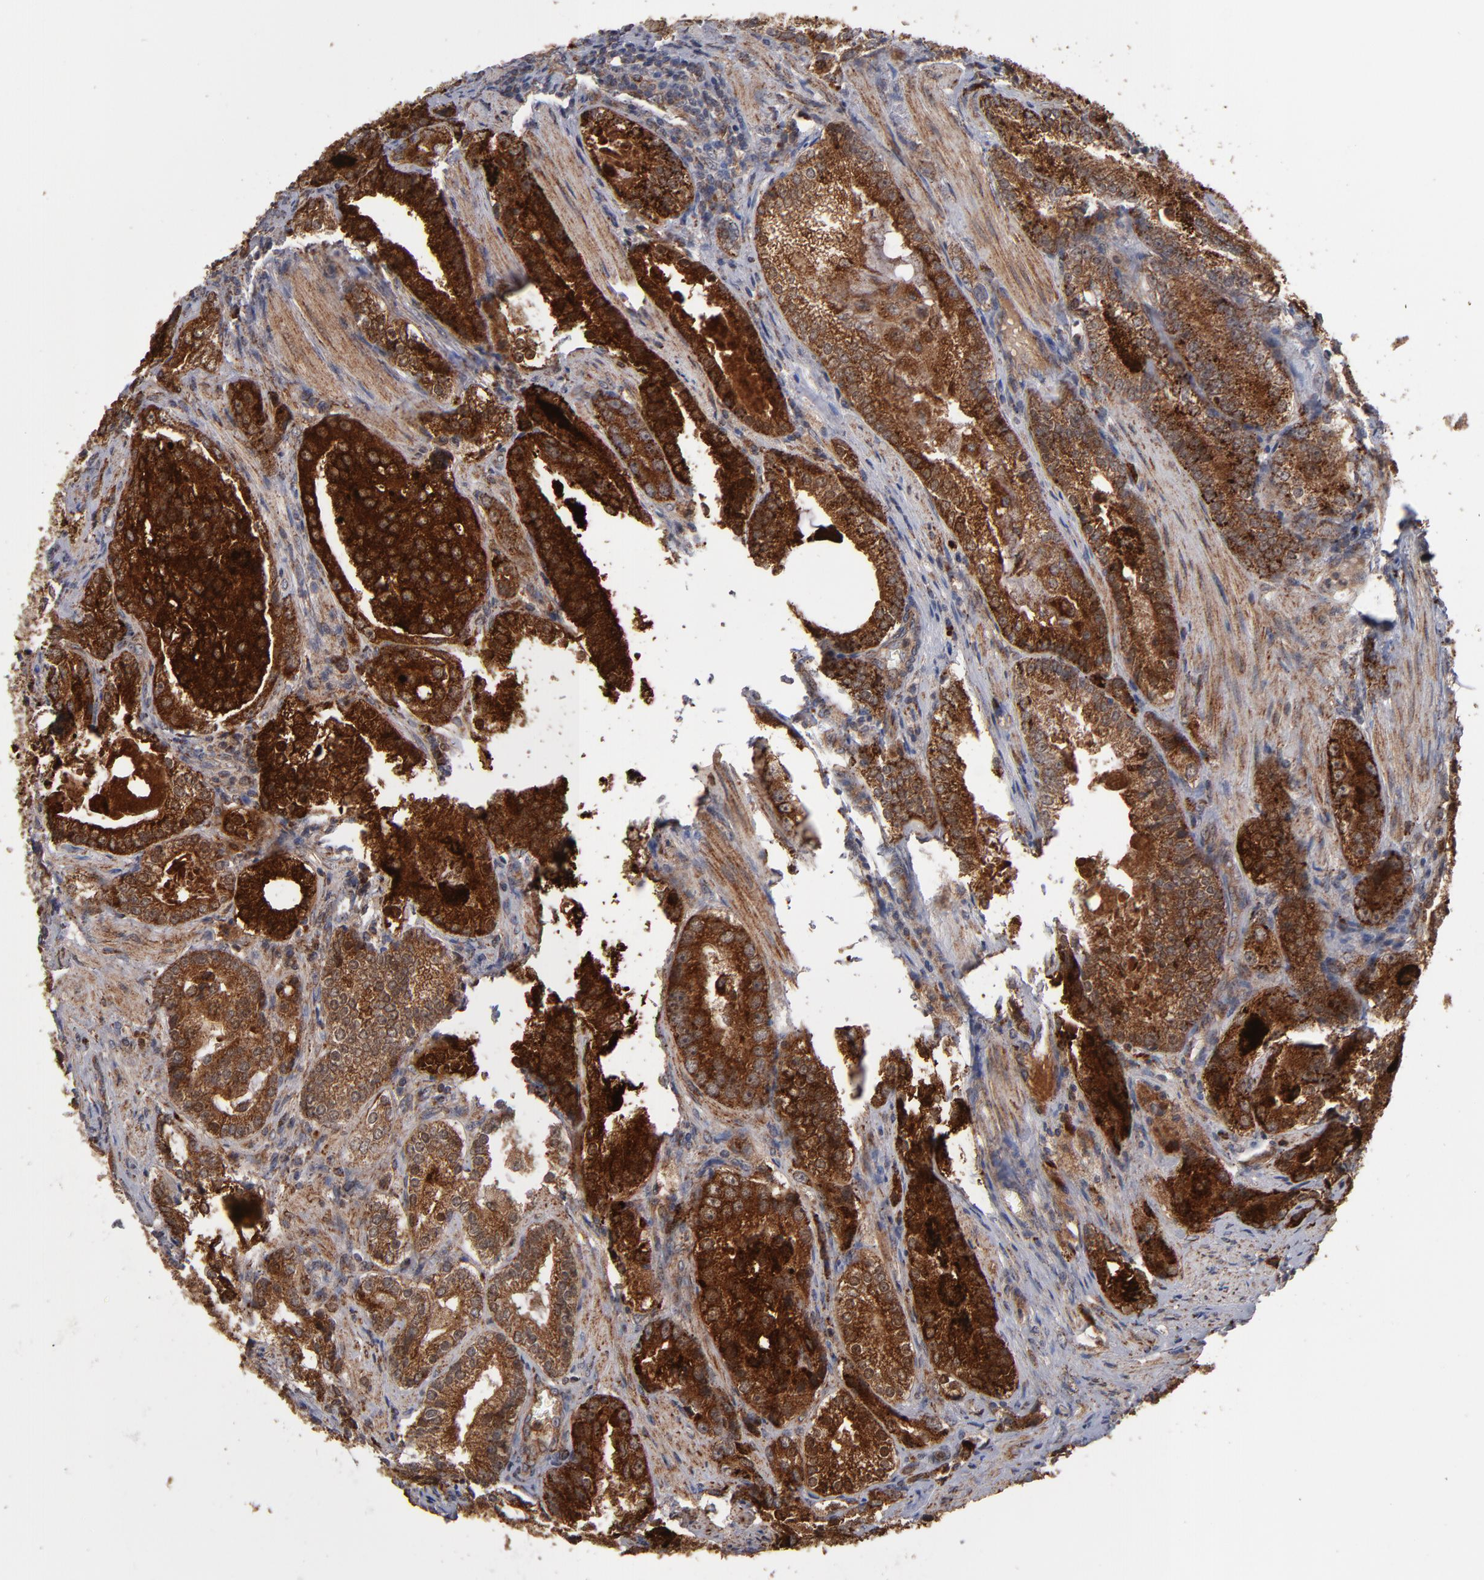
{"staining": {"intensity": "strong", "quantity": ">75%", "location": "cytoplasmic/membranous"}, "tissue": "prostate cancer", "cell_type": "Tumor cells", "image_type": "cancer", "snomed": [{"axis": "morphology", "description": "Adenocarcinoma, High grade"}, {"axis": "topography", "description": "Prostate"}], "caption": "A brown stain labels strong cytoplasmic/membranous positivity of a protein in prostate high-grade adenocarcinoma tumor cells.", "gene": "MIPOL1", "patient": {"sex": "male", "age": 63}}